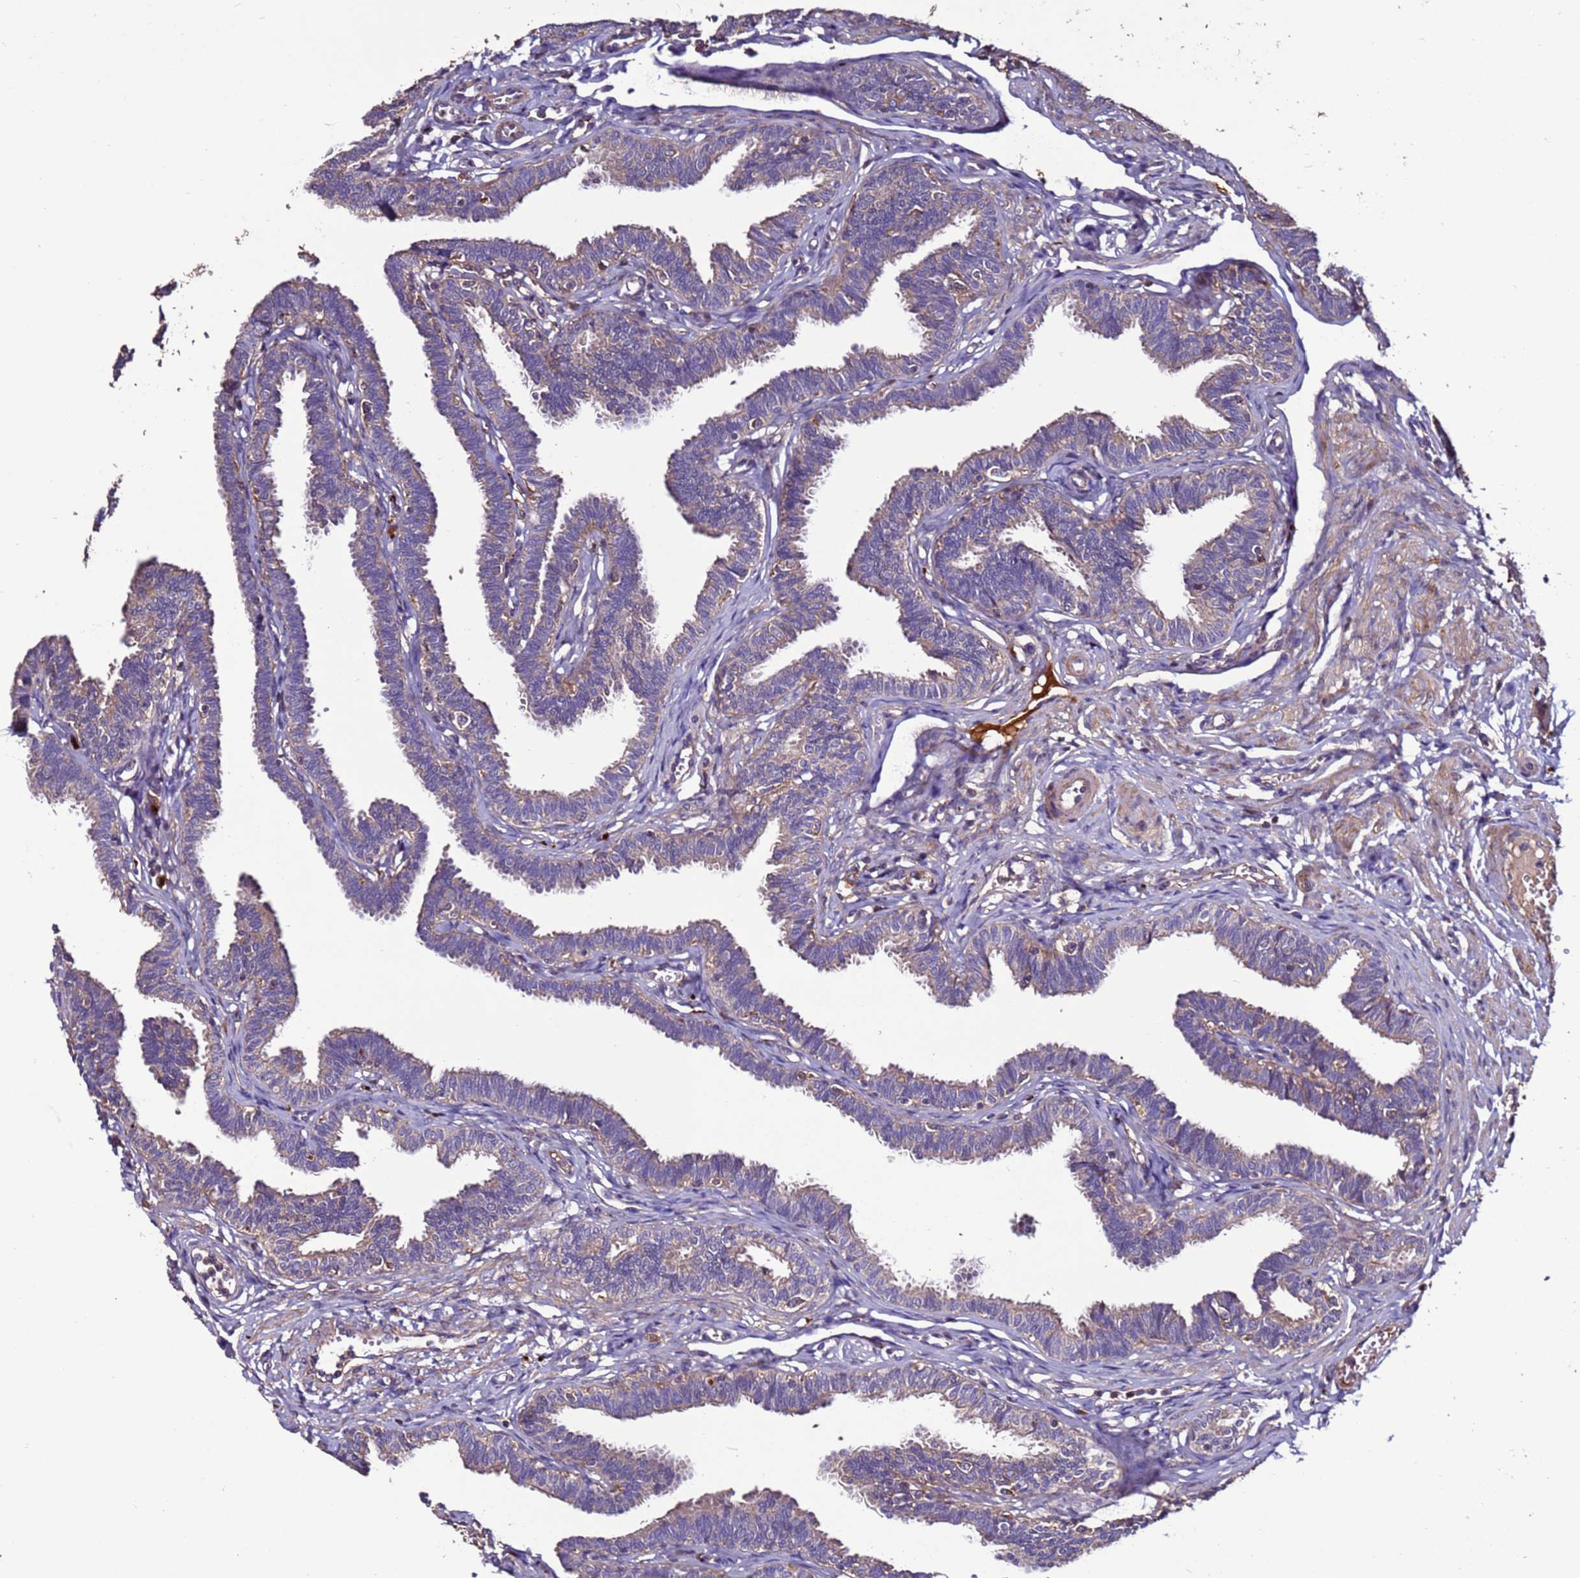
{"staining": {"intensity": "weak", "quantity": "25%-75%", "location": "cytoplasmic/membranous"}, "tissue": "fallopian tube", "cell_type": "Glandular cells", "image_type": "normal", "snomed": [{"axis": "morphology", "description": "Normal tissue, NOS"}, {"axis": "topography", "description": "Fallopian tube"}, {"axis": "topography", "description": "Ovary"}], "caption": "This is an image of IHC staining of benign fallopian tube, which shows weak expression in the cytoplasmic/membranous of glandular cells.", "gene": "CEP55", "patient": {"sex": "female", "age": 23}}